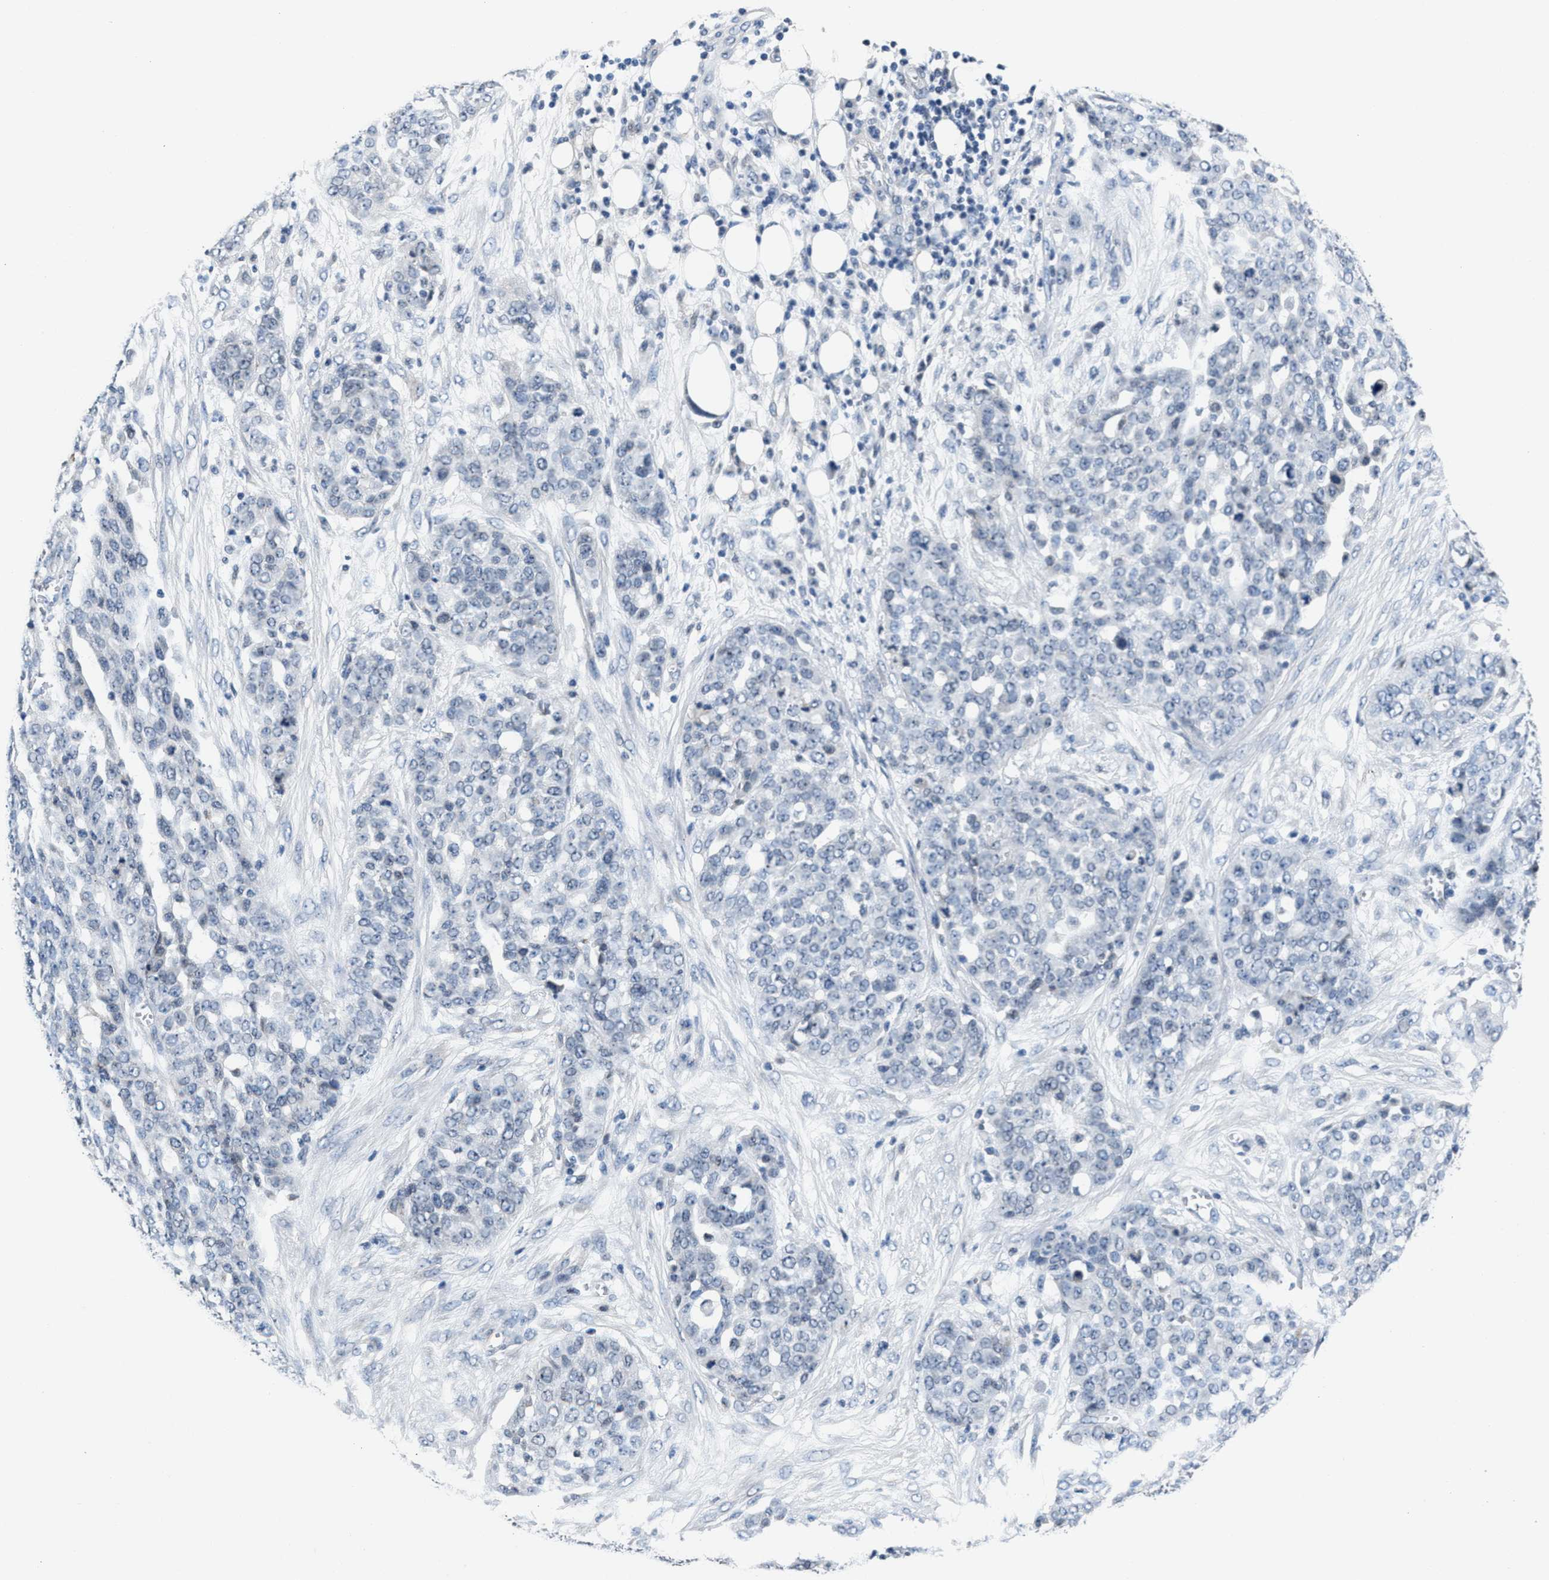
{"staining": {"intensity": "negative", "quantity": "none", "location": "none"}, "tissue": "ovarian cancer", "cell_type": "Tumor cells", "image_type": "cancer", "snomed": [{"axis": "morphology", "description": "Cystadenocarcinoma, serous, NOS"}, {"axis": "topography", "description": "Soft tissue"}, {"axis": "topography", "description": "Ovary"}], "caption": "A photomicrograph of ovarian serous cystadenocarcinoma stained for a protein reveals no brown staining in tumor cells.", "gene": "MYH3", "patient": {"sex": "female", "age": 57}}